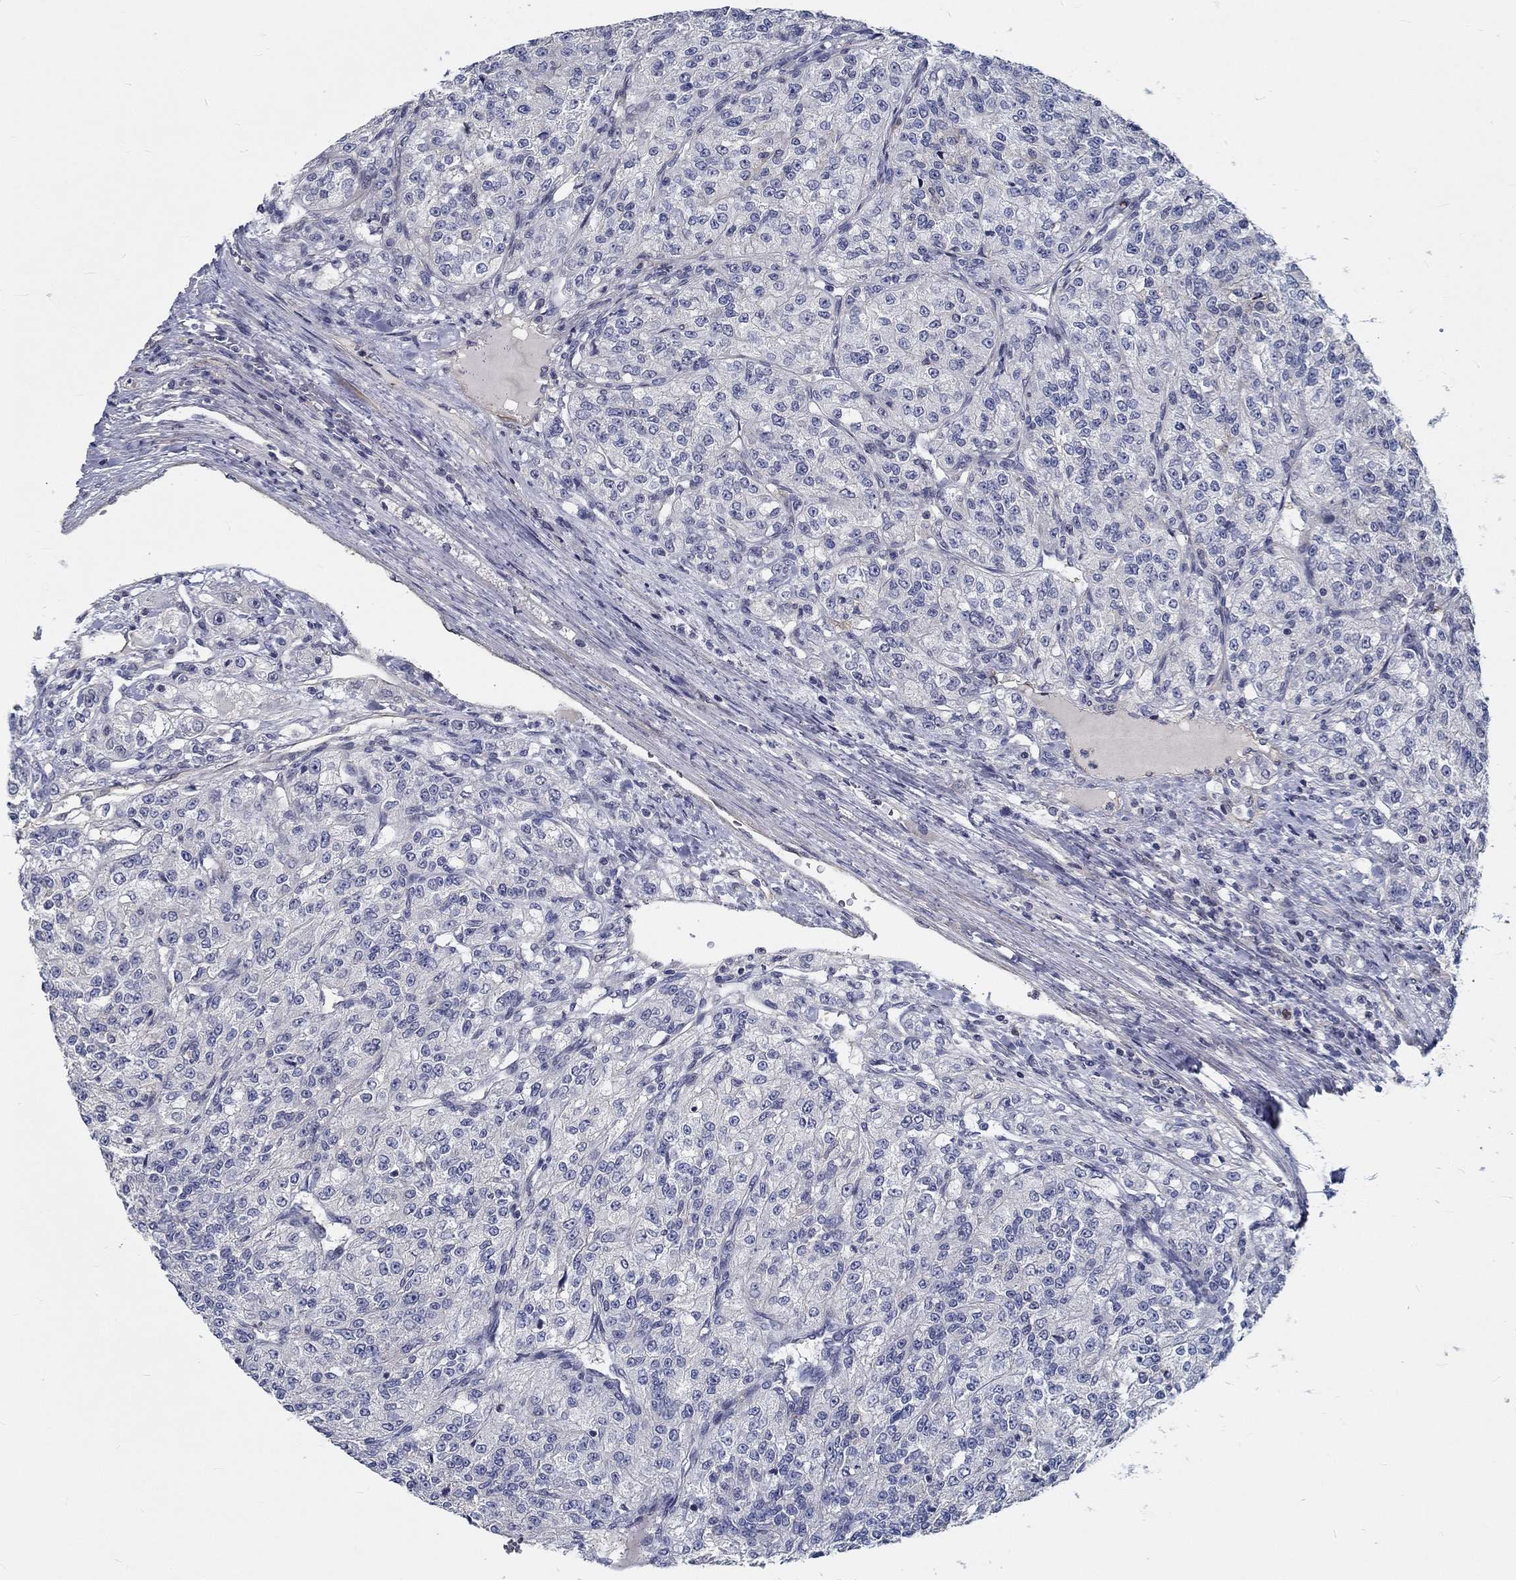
{"staining": {"intensity": "negative", "quantity": "none", "location": "none"}, "tissue": "renal cancer", "cell_type": "Tumor cells", "image_type": "cancer", "snomed": [{"axis": "morphology", "description": "Adenocarcinoma, NOS"}, {"axis": "topography", "description": "Kidney"}], "caption": "DAB immunohistochemical staining of renal cancer displays no significant staining in tumor cells.", "gene": "MYBPC1", "patient": {"sex": "female", "age": 63}}